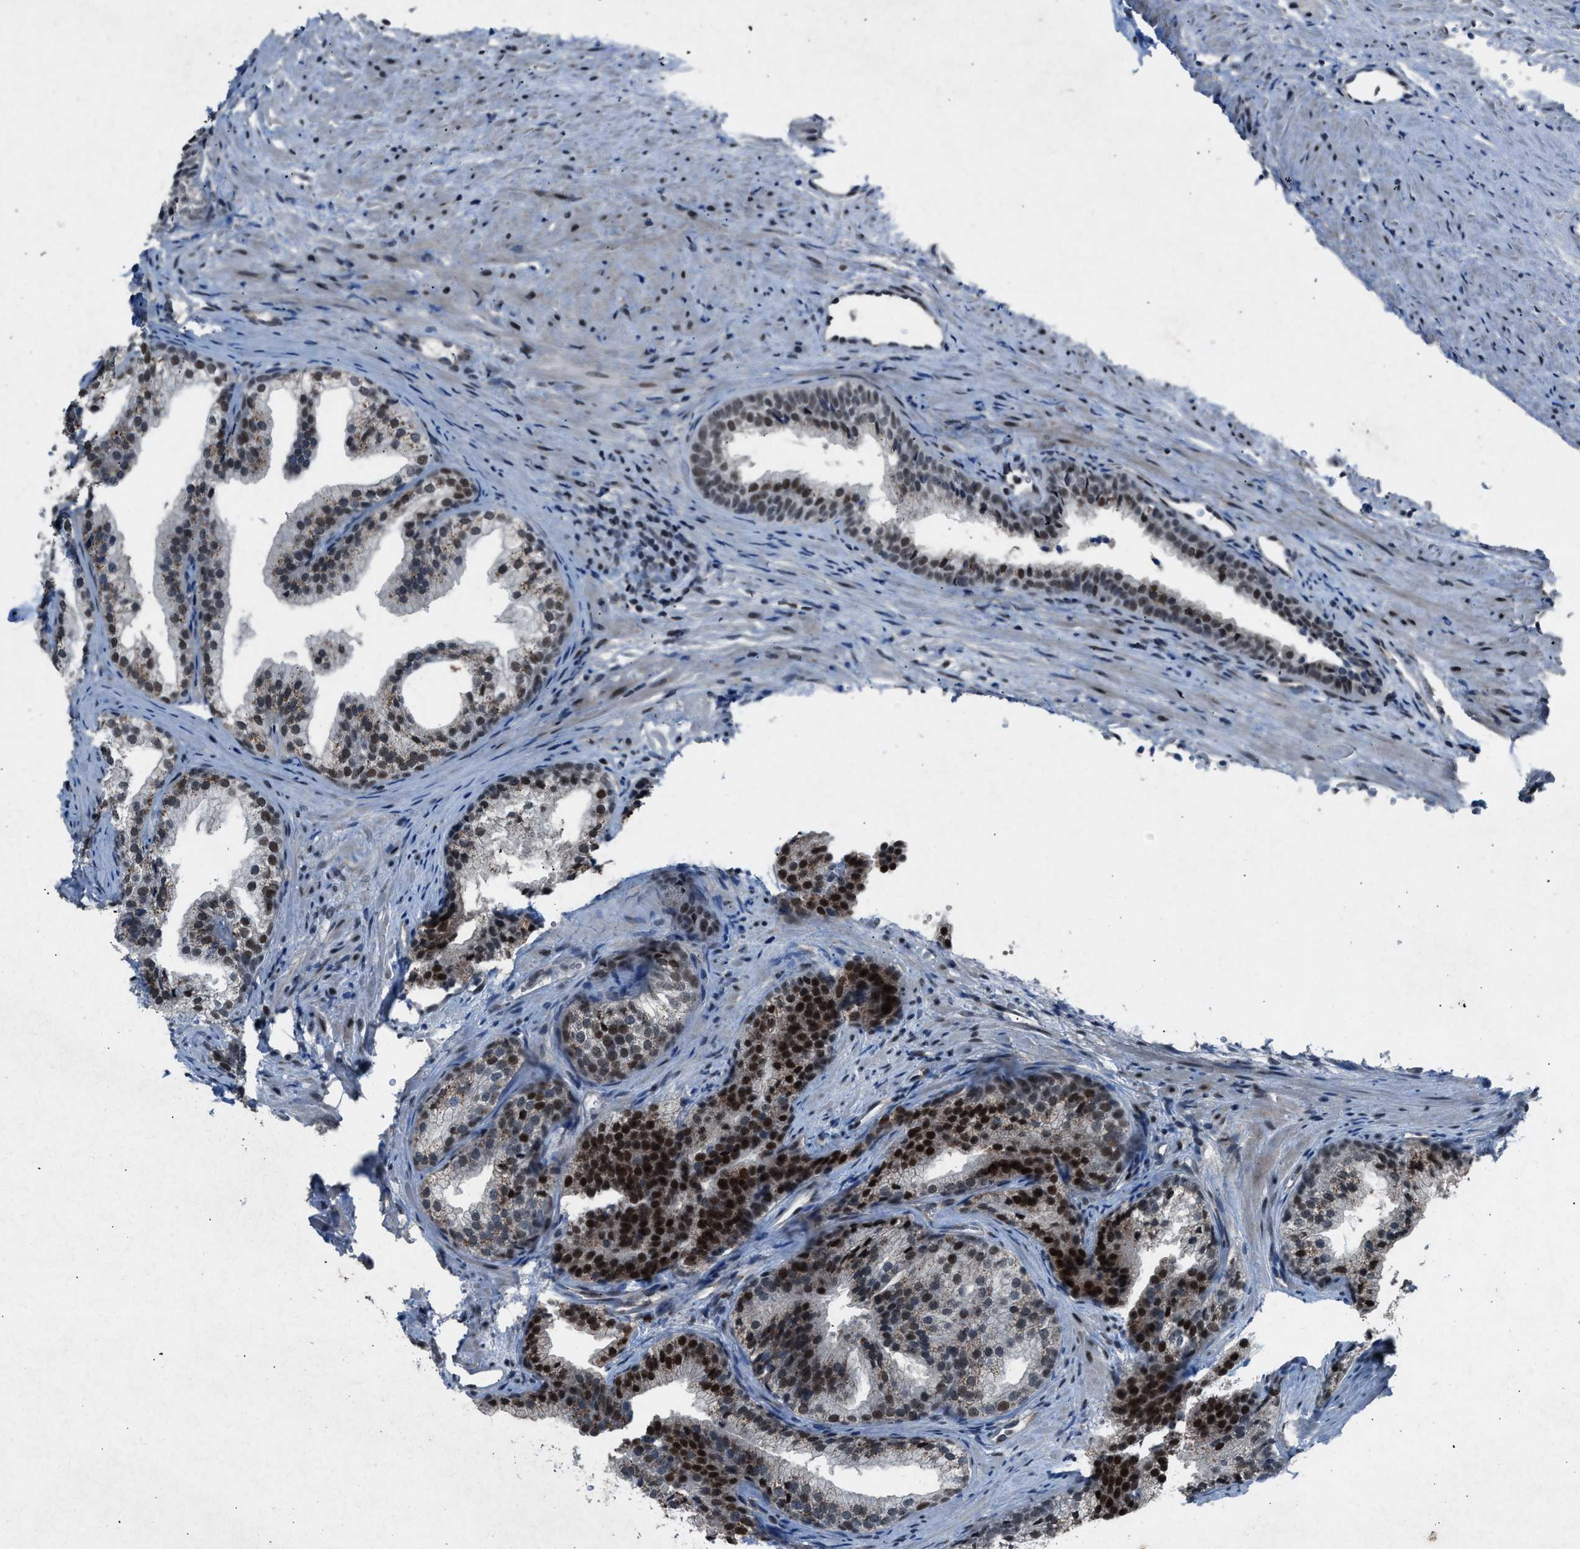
{"staining": {"intensity": "strong", "quantity": "25%-75%", "location": "nuclear"}, "tissue": "prostate", "cell_type": "Glandular cells", "image_type": "normal", "snomed": [{"axis": "morphology", "description": "Normal tissue, NOS"}, {"axis": "topography", "description": "Prostate"}], "caption": "Glandular cells display high levels of strong nuclear expression in about 25%-75% of cells in unremarkable human prostate. Using DAB (brown) and hematoxylin (blue) stains, captured at high magnification using brightfield microscopy.", "gene": "ADCY1", "patient": {"sex": "male", "age": 76}}